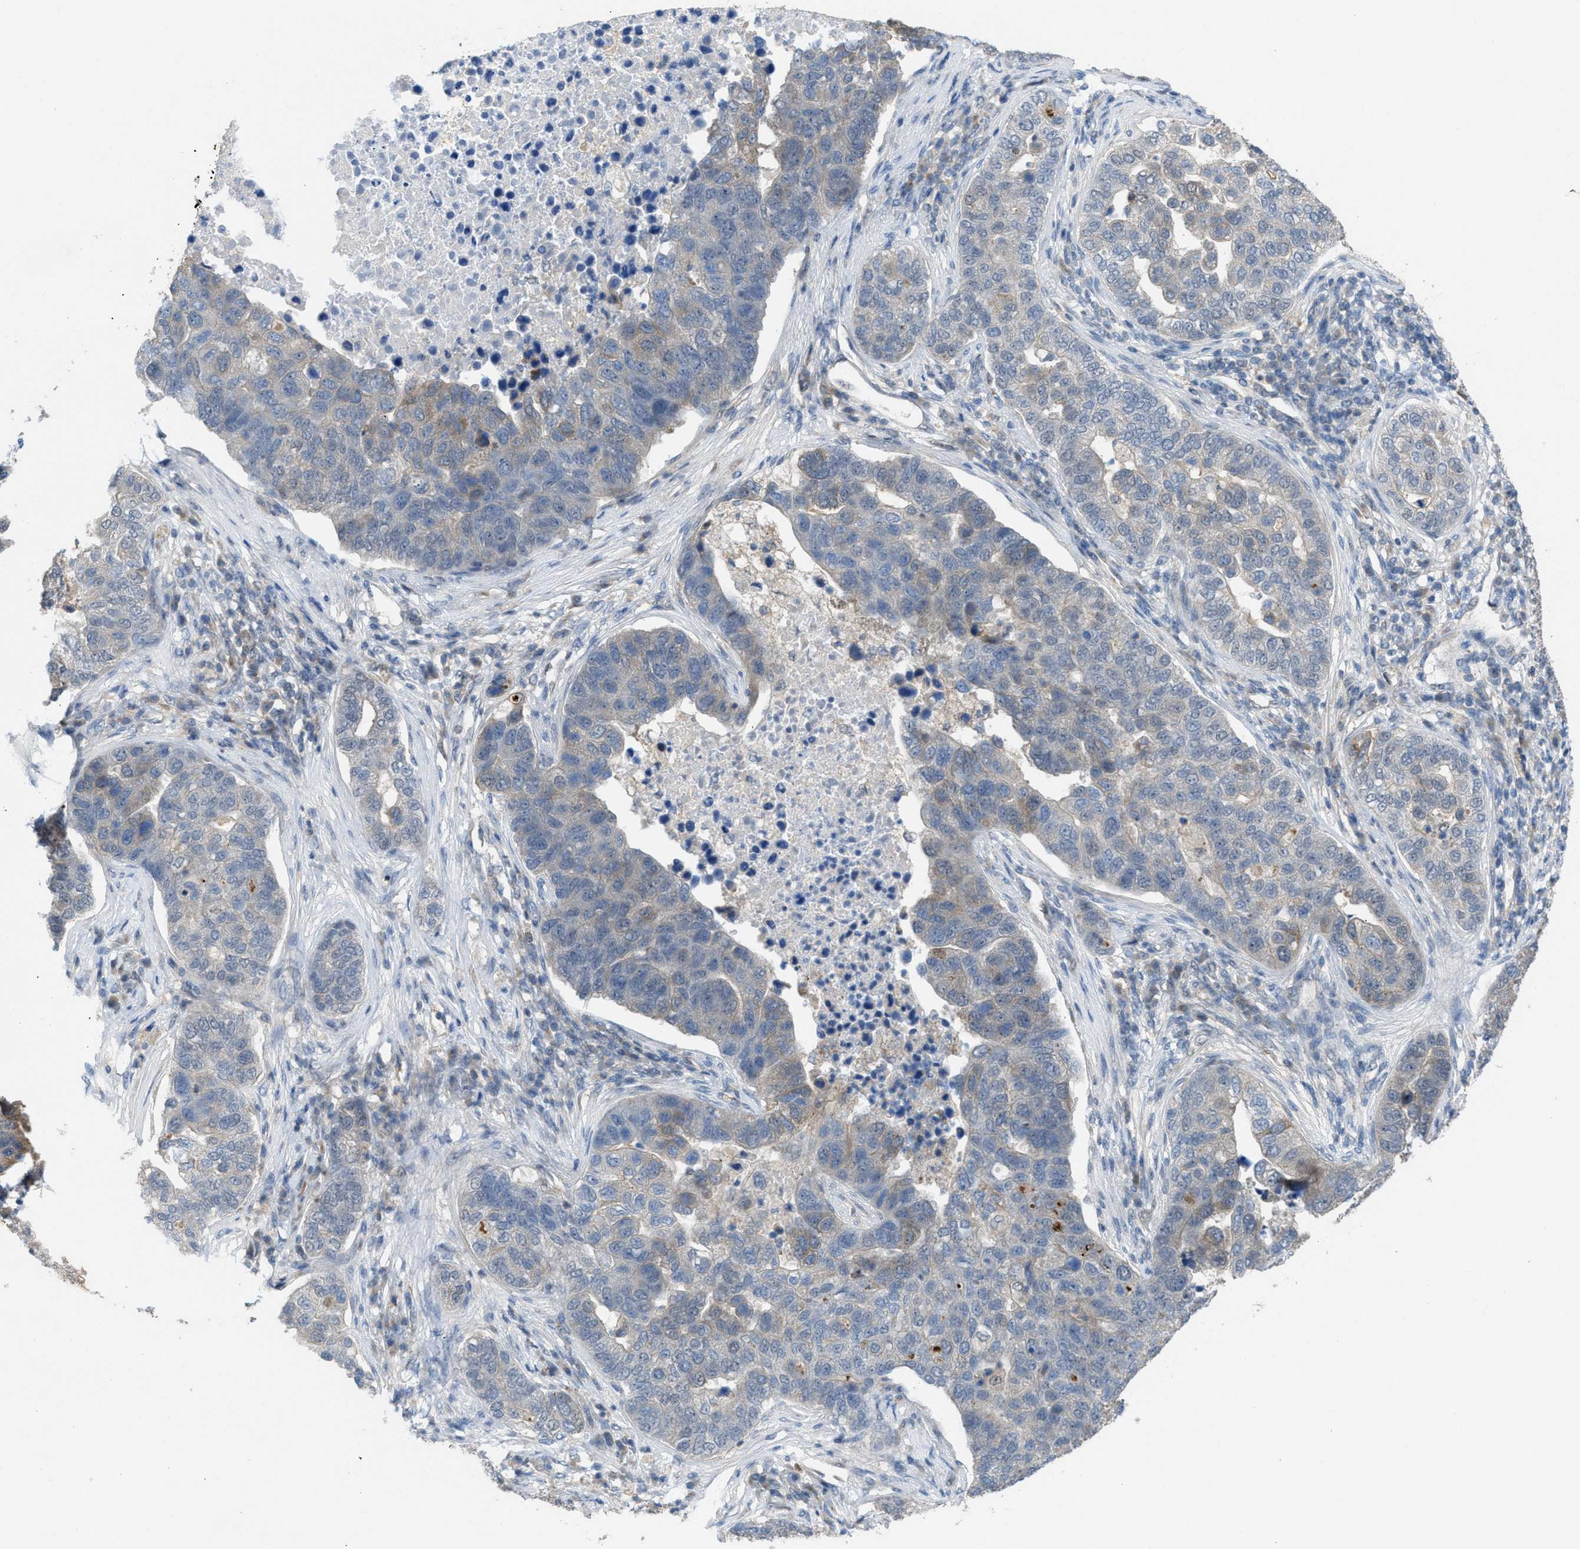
{"staining": {"intensity": "weak", "quantity": "<25%", "location": "cytoplasmic/membranous"}, "tissue": "pancreatic cancer", "cell_type": "Tumor cells", "image_type": "cancer", "snomed": [{"axis": "morphology", "description": "Adenocarcinoma, NOS"}, {"axis": "topography", "description": "Pancreas"}], "caption": "Tumor cells are negative for protein expression in human pancreatic cancer (adenocarcinoma).", "gene": "PLAA", "patient": {"sex": "female", "age": 61}}